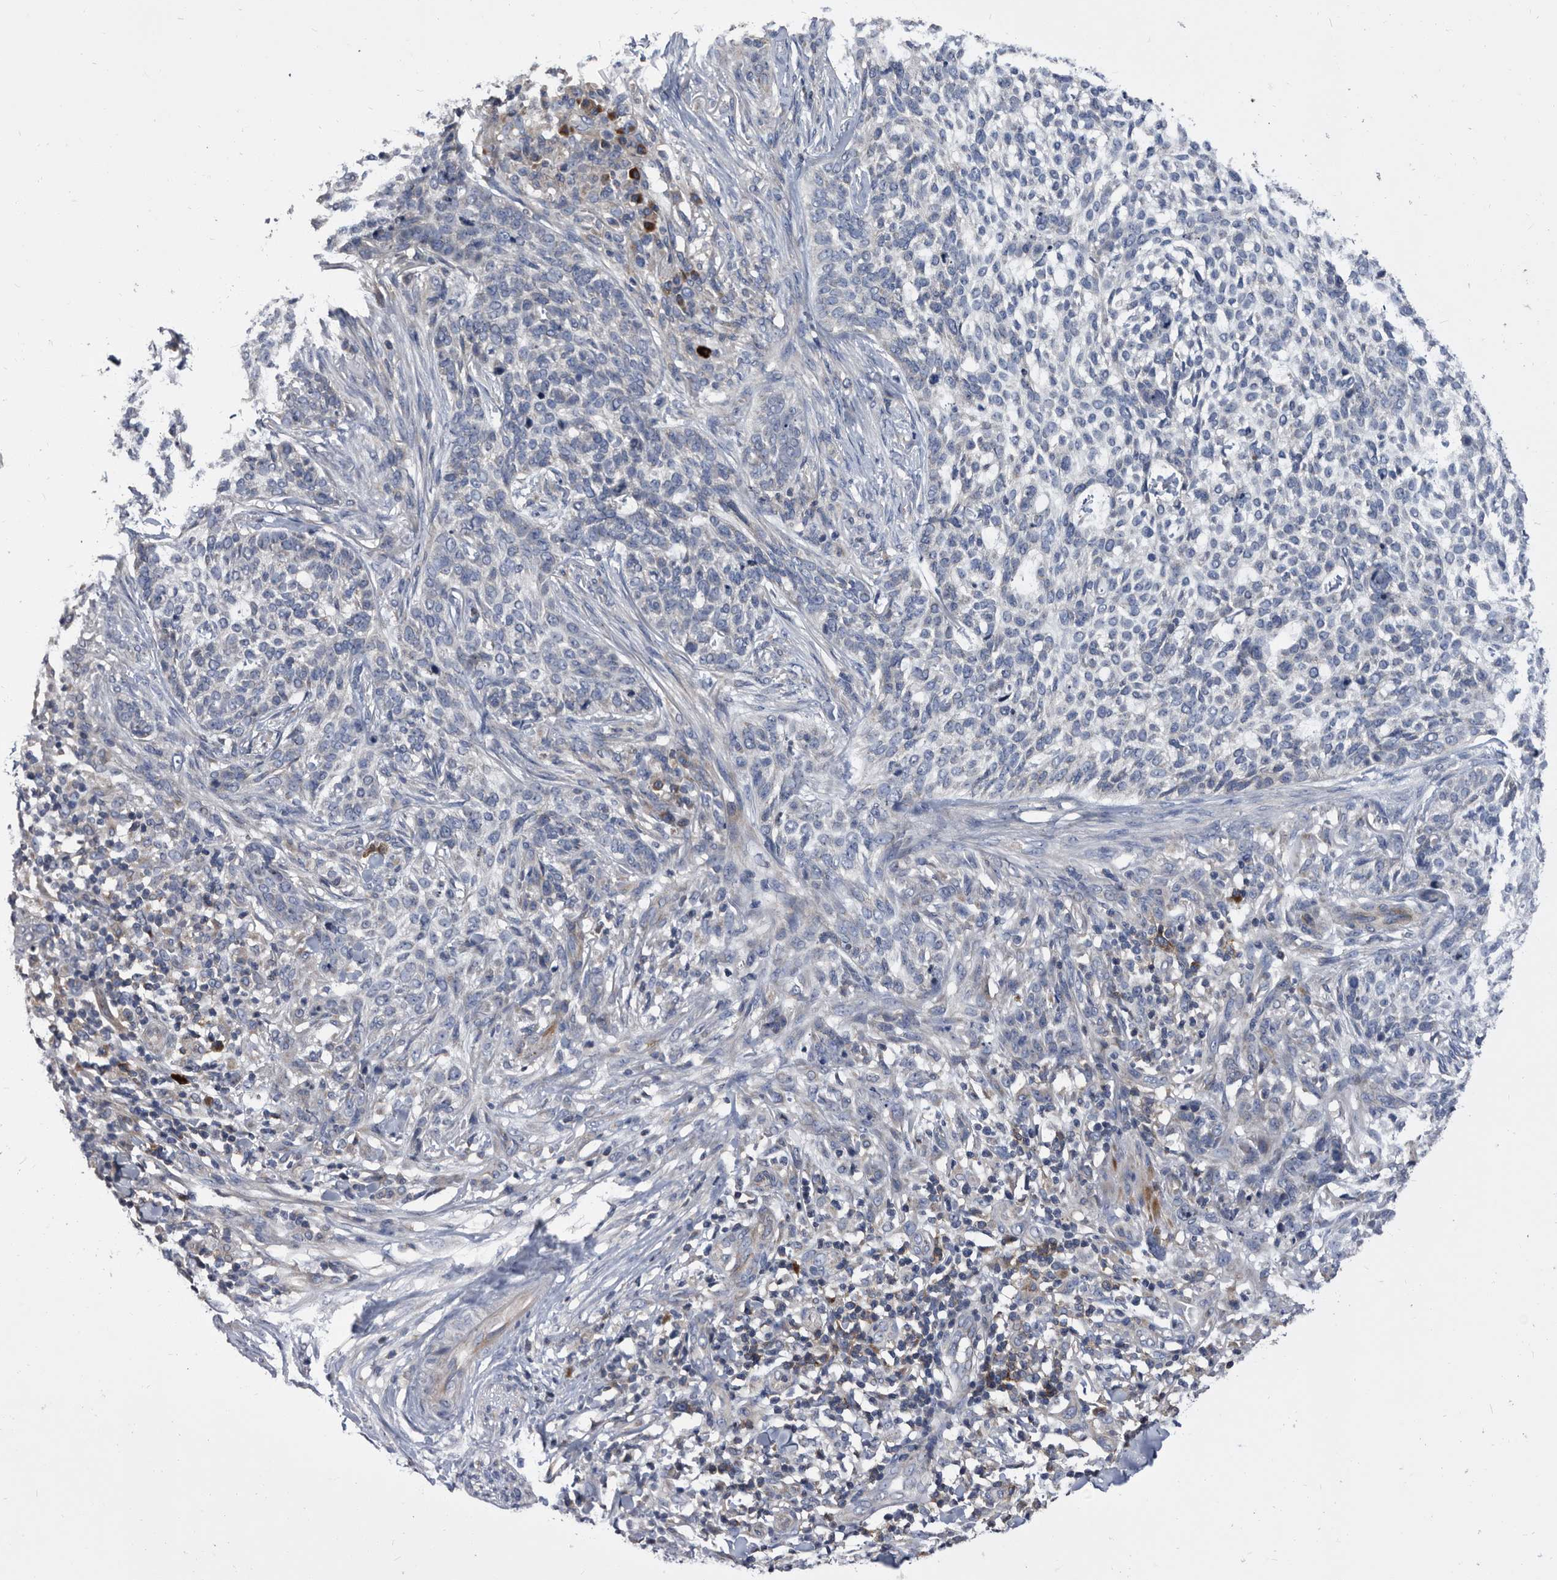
{"staining": {"intensity": "negative", "quantity": "none", "location": "none"}, "tissue": "skin cancer", "cell_type": "Tumor cells", "image_type": "cancer", "snomed": [{"axis": "morphology", "description": "Basal cell carcinoma"}, {"axis": "topography", "description": "Skin"}], "caption": "This is an IHC micrograph of skin cancer. There is no positivity in tumor cells.", "gene": "DTNBP1", "patient": {"sex": "female", "age": 64}}